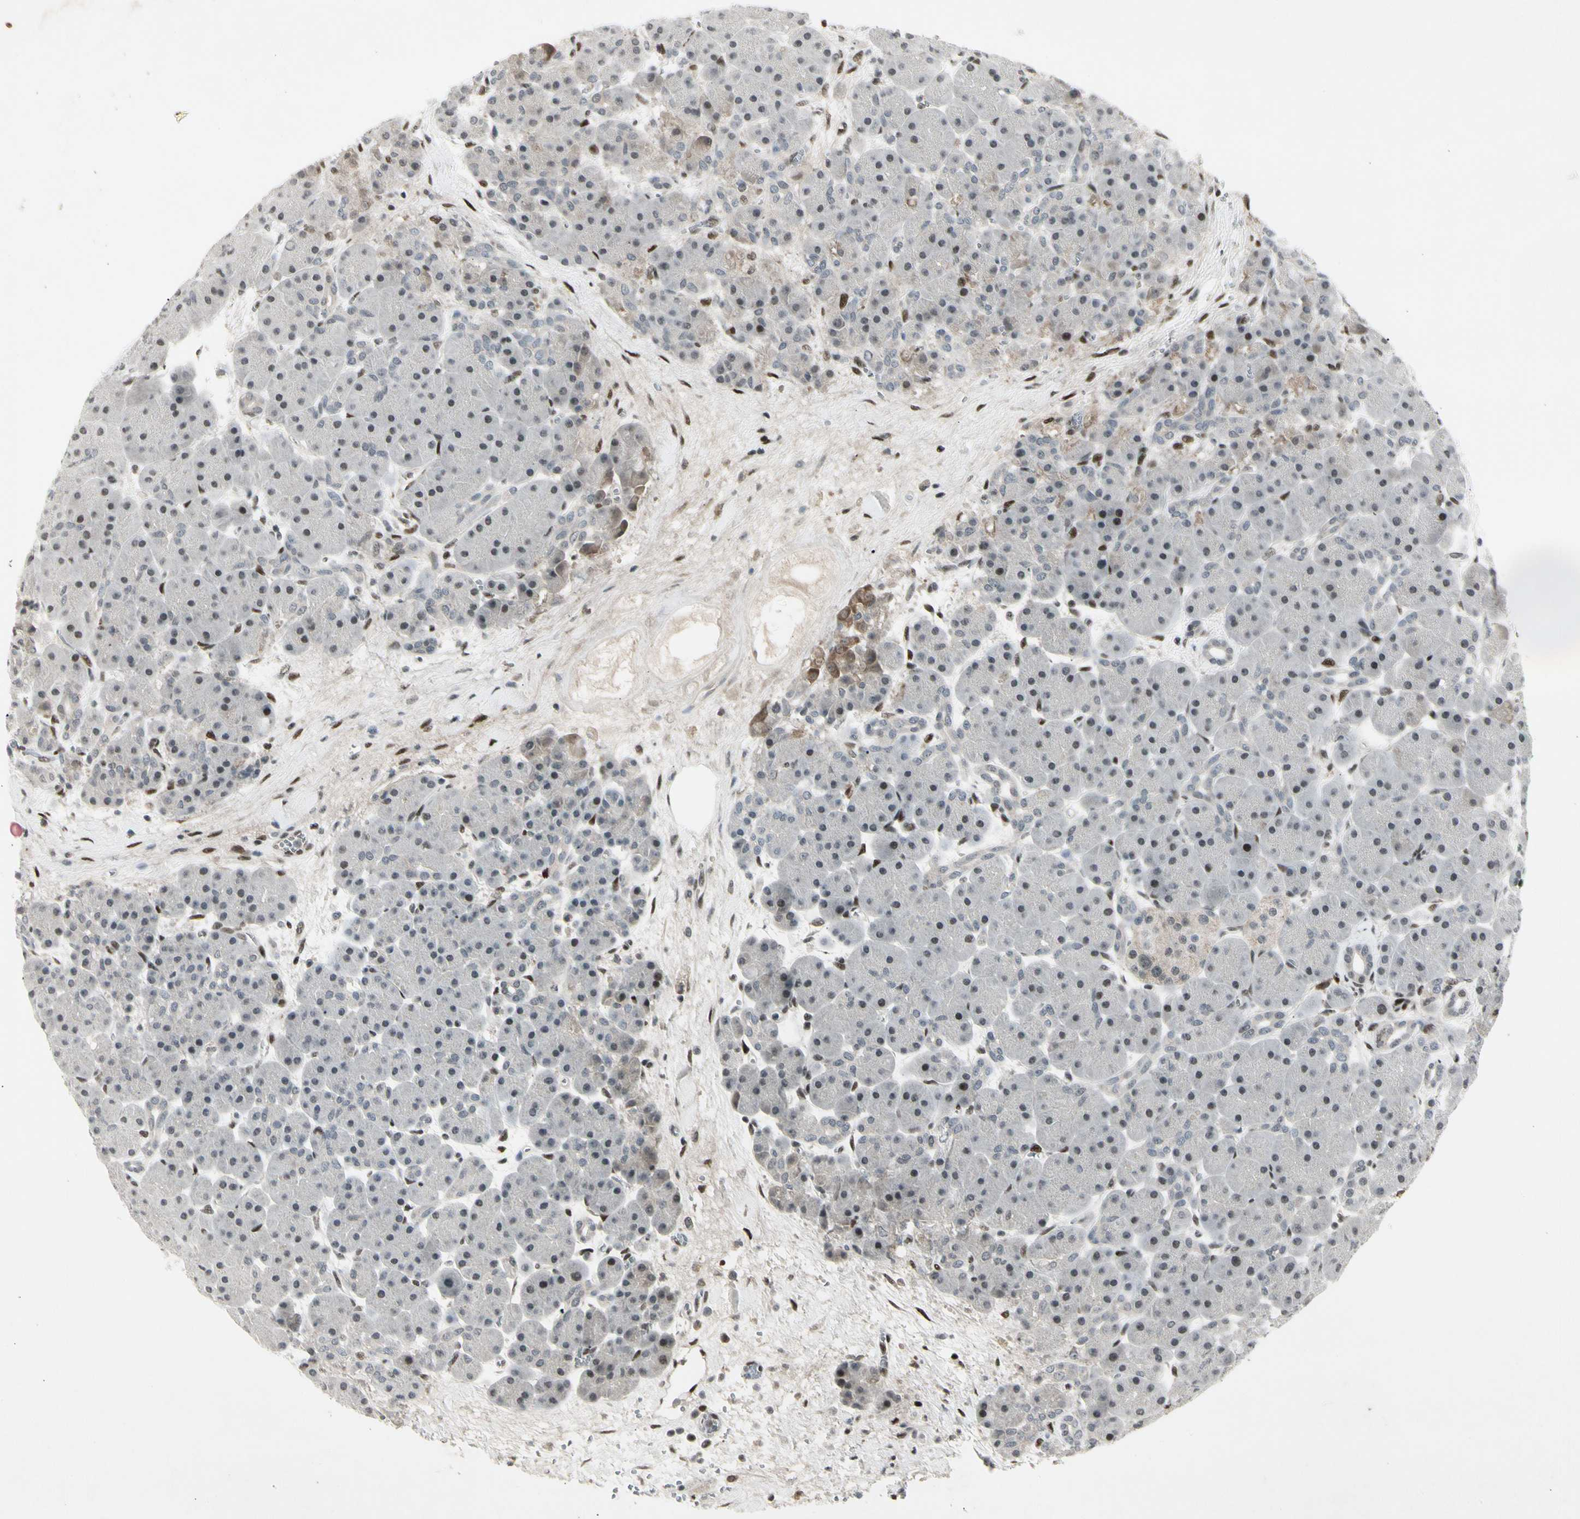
{"staining": {"intensity": "moderate", "quantity": "<25%", "location": "nuclear"}, "tissue": "pancreas", "cell_type": "Exocrine glandular cells", "image_type": "normal", "snomed": [{"axis": "morphology", "description": "Normal tissue, NOS"}, {"axis": "topography", "description": "Pancreas"}], "caption": "IHC image of benign pancreas stained for a protein (brown), which exhibits low levels of moderate nuclear positivity in about <25% of exocrine glandular cells.", "gene": "FOXJ2", "patient": {"sex": "male", "age": 66}}